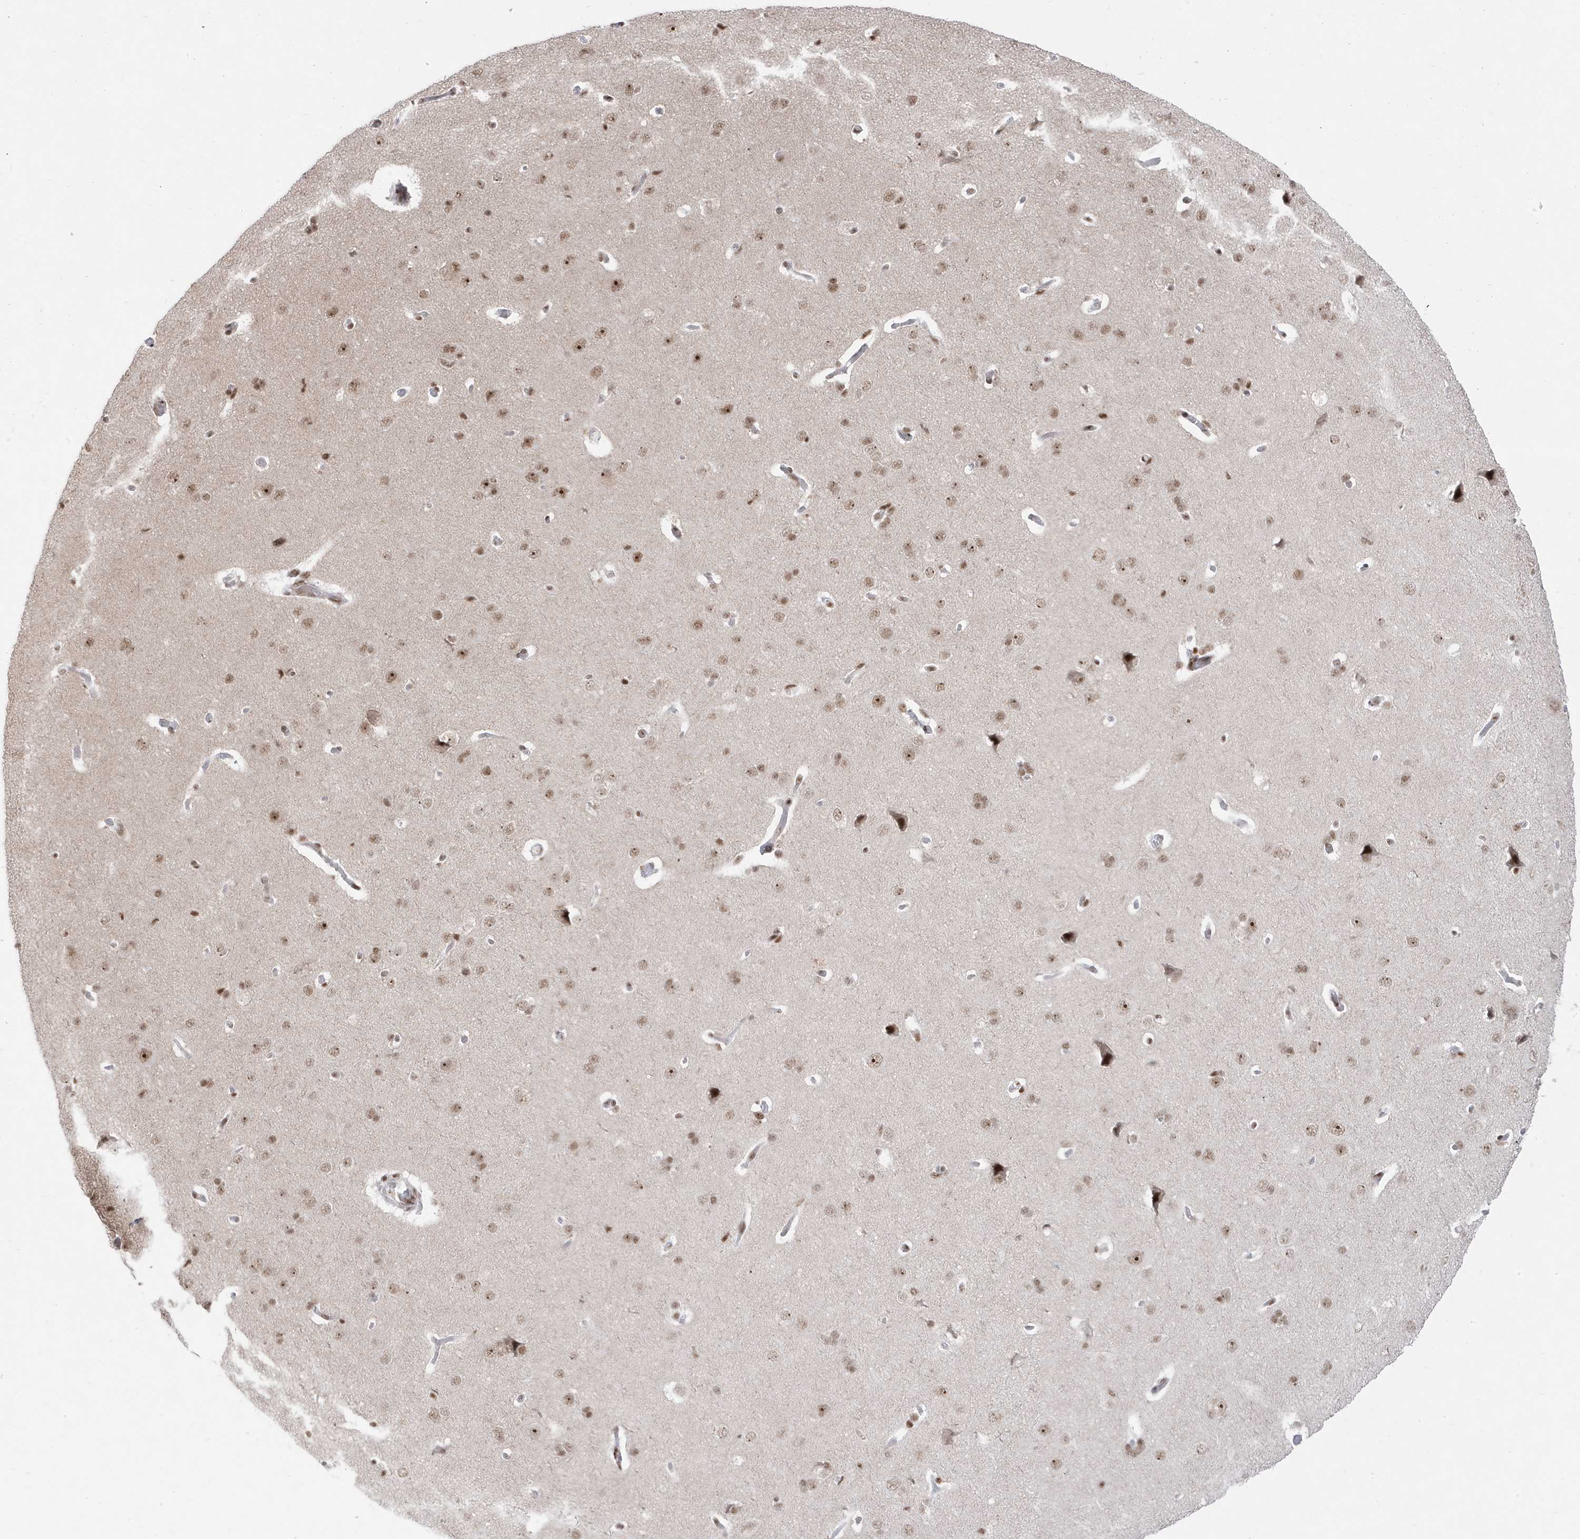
{"staining": {"intensity": "moderate", "quantity": ">75%", "location": "nuclear"}, "tissue": "cerebral cortex", "cell_type": "Endothelial cells", "image_type": "normal", "snomed": [{"axis": "morphology", "description": "Normal tissue, NOS"}, {"axis": "topography", "description": "Cerebral cortex"}], "caption": "Moderate nuclear expression for a protein is present in about >75% of endothelial cells of unremarkable cerebral cortex using IHC.", "gene": "MTREX", "patient": {"sex": "male", "age": 62}}